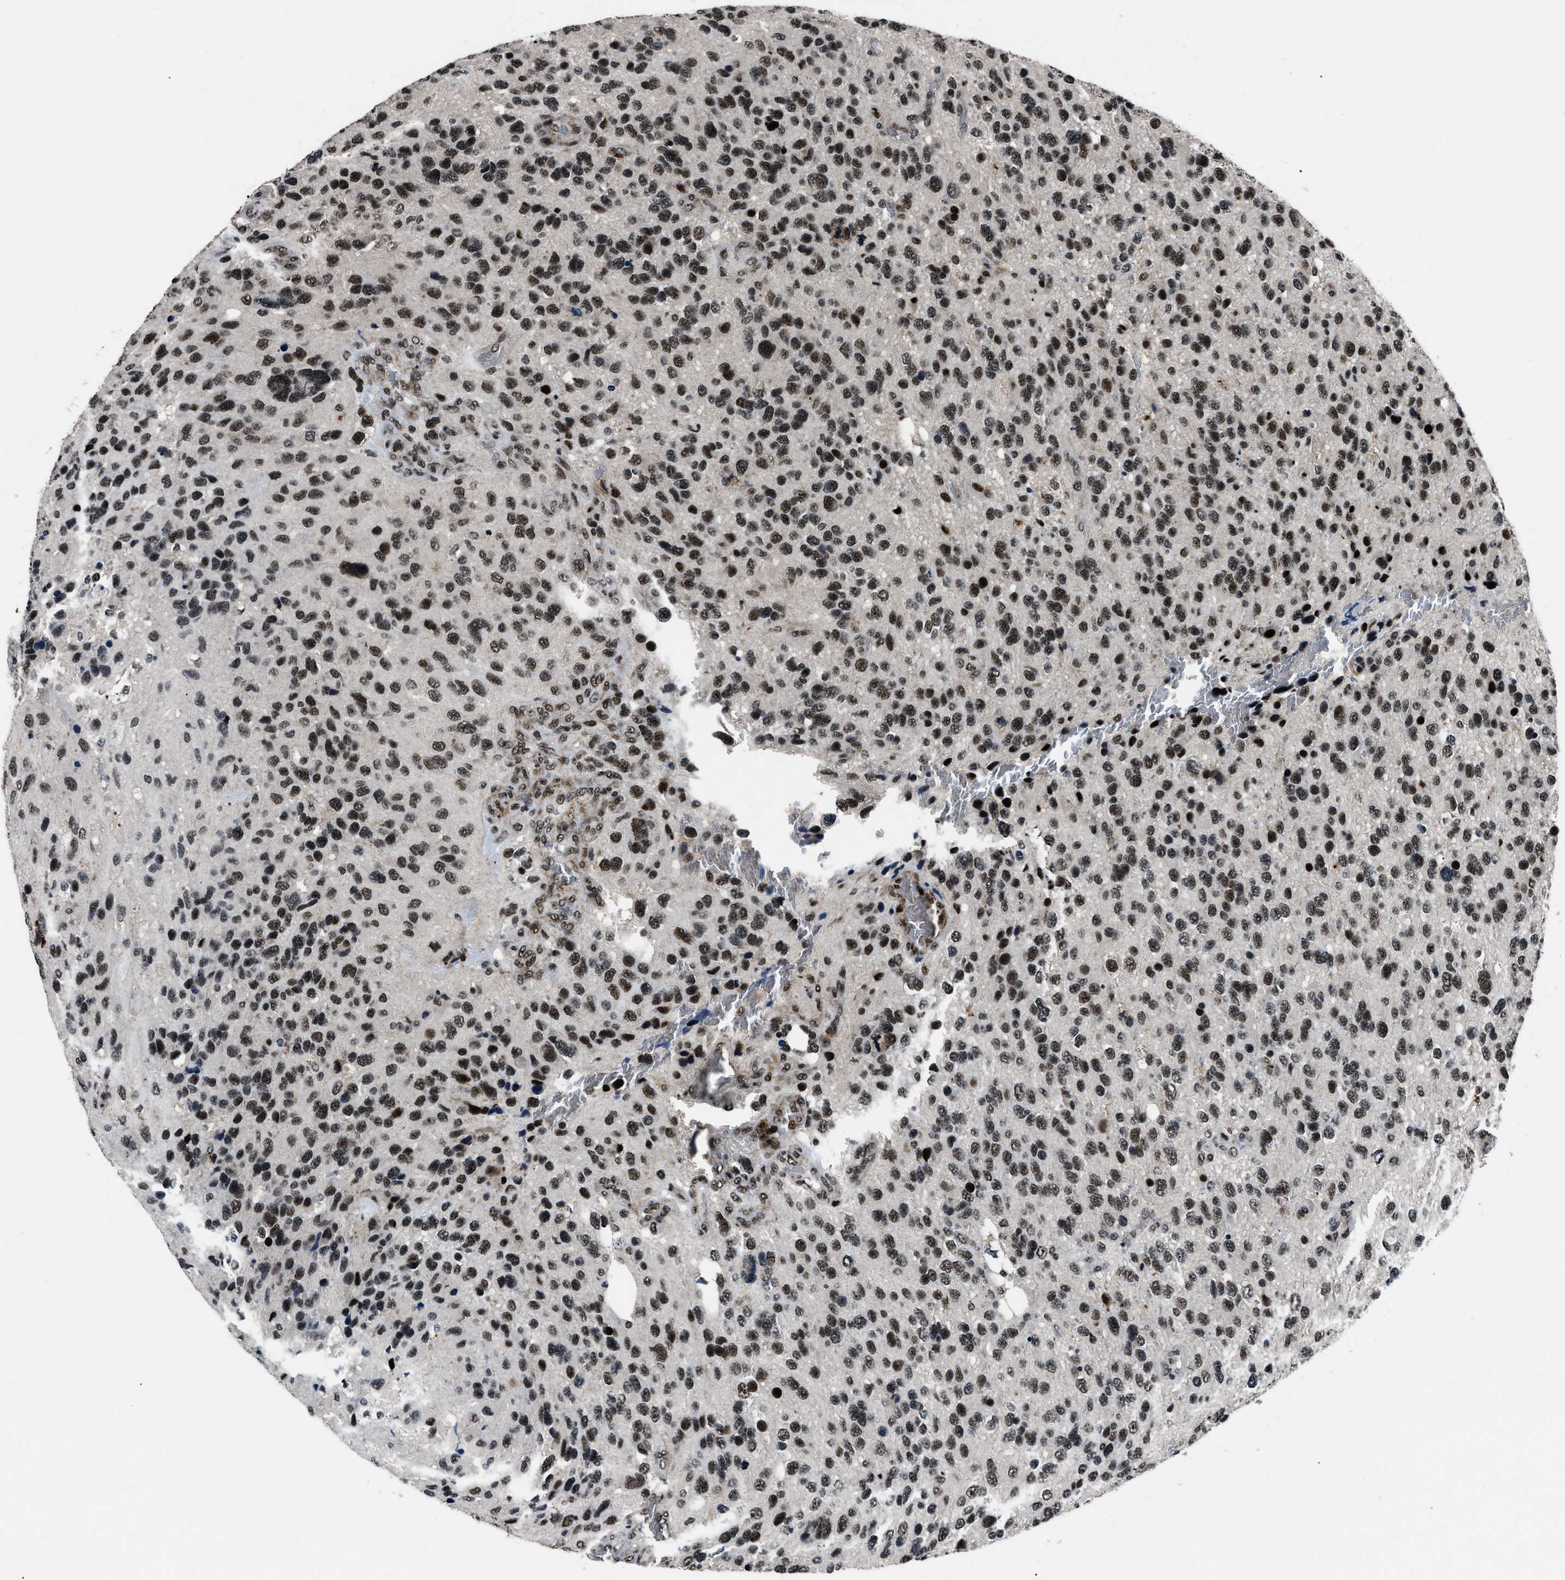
{"staining": {"intensity": "strong", "quantity": ">75%", "location": "nuclear"}, "tissue": "glioma", "cell_type": "Tumor cells", "image_type": "cancer", "snomed": [{"axis": "morphology", "description": "Glioma, malignant, High grade"}, {"axis": "topography", "description": "Brain"}], "caption": "High-magnification brightfield microscopy of glioma stained with DAB (brown) and counterstained with hematoxylin (blue). tumor cells exhibit strong nuclear expression is identified in about>75% of cells.", "gene": "SMARCB1", "patient": {"sex": "female", "age": 58}}